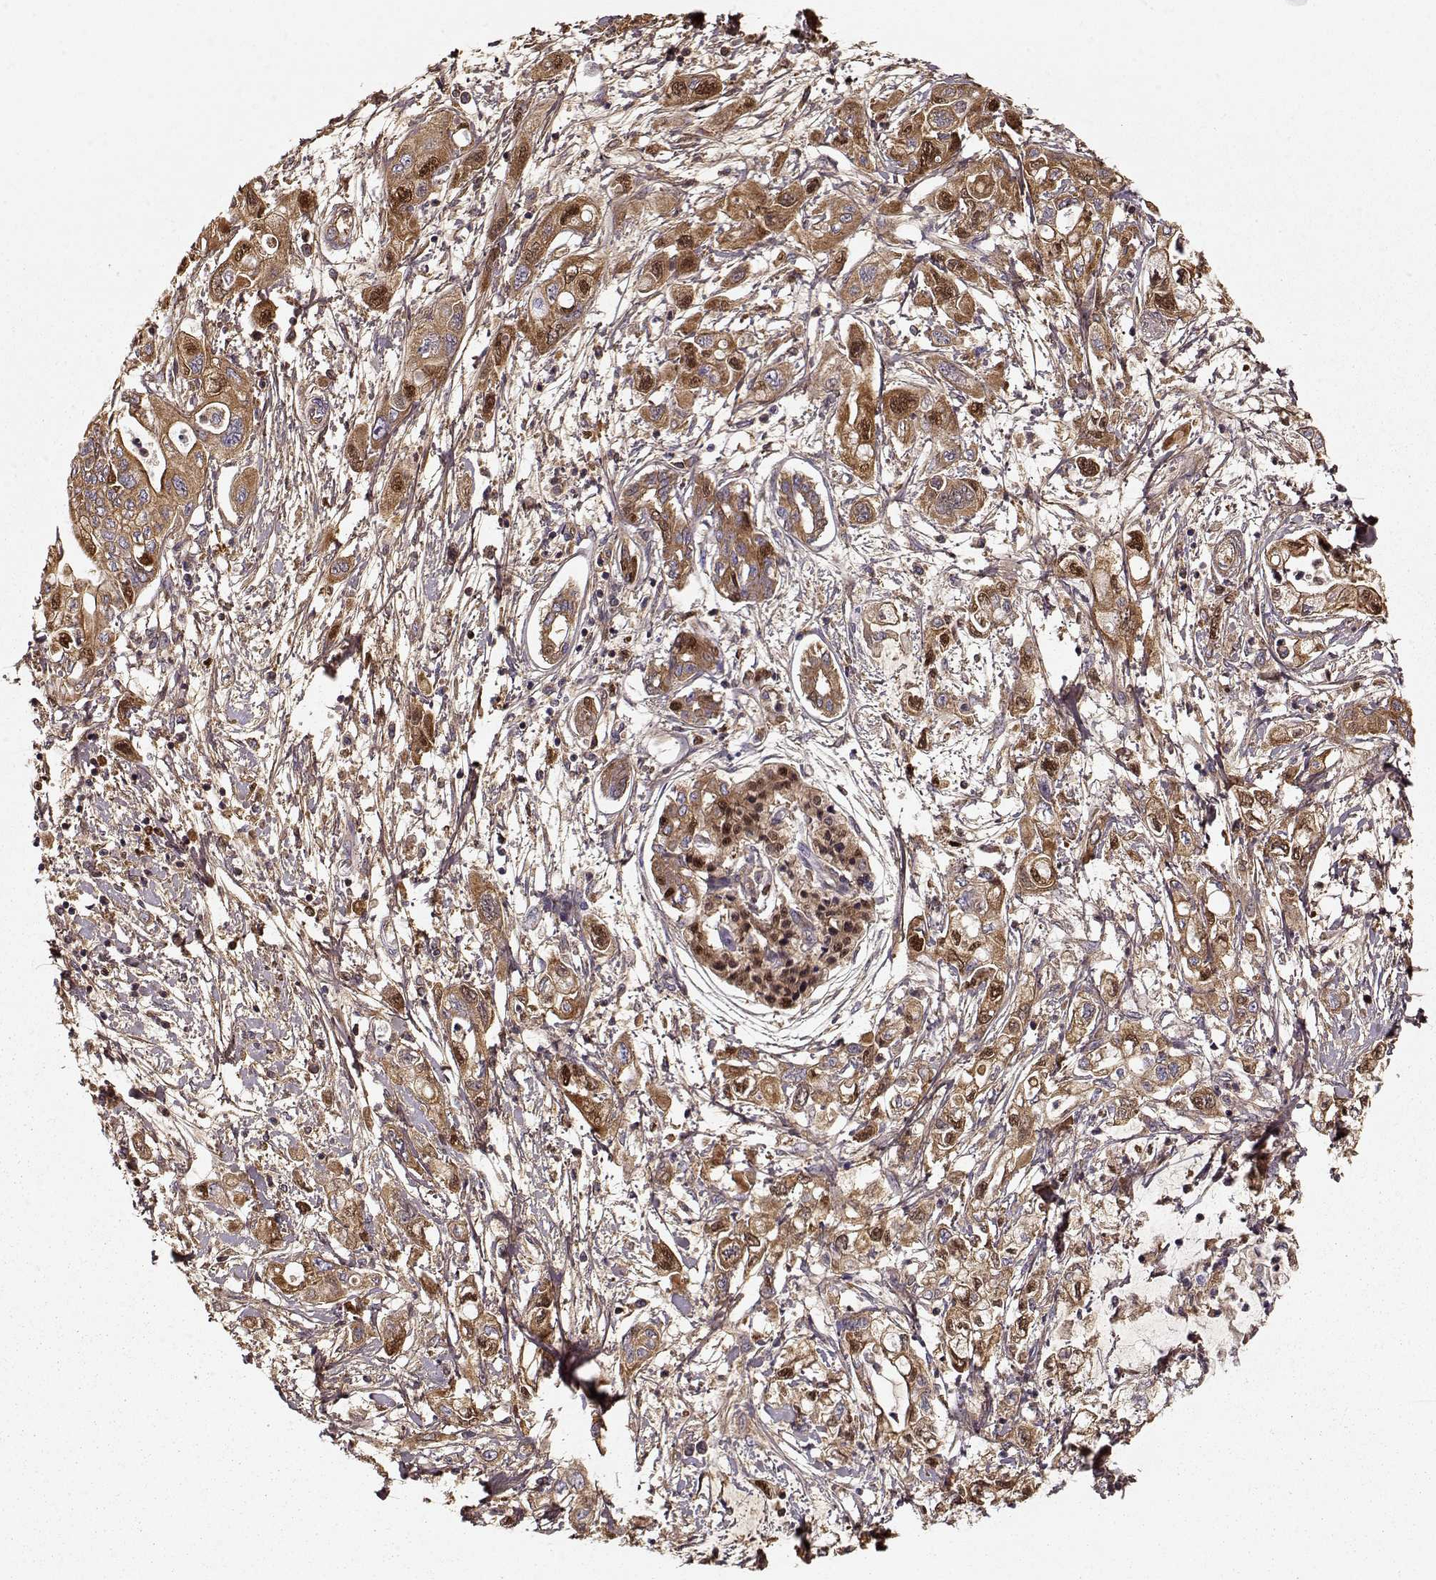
{"staining": {"intensity": "moderate", "quantity": ">75%", "location": "cytoplasmic/membranous"}, "tissue": "pancreatic cancer", "cell_type": "Tumor cells", "image_type": "cancer", "snomed": [{"axis": "morphology", "description": "Adenocarcinoma, NOS"}, {"axis": "topography", "description": "Pancreas"}], "caption": "This histopathology image exhibits pancreatic adenocarcinoma stained with IHC to label a protein in brown. The cytoplasmic/membranous of tumor cells show moderate positivity for the protein. Nuclei are counter-stained blue.", "gene": "LUM", "patient": {"sex": "male", "age": 54}}